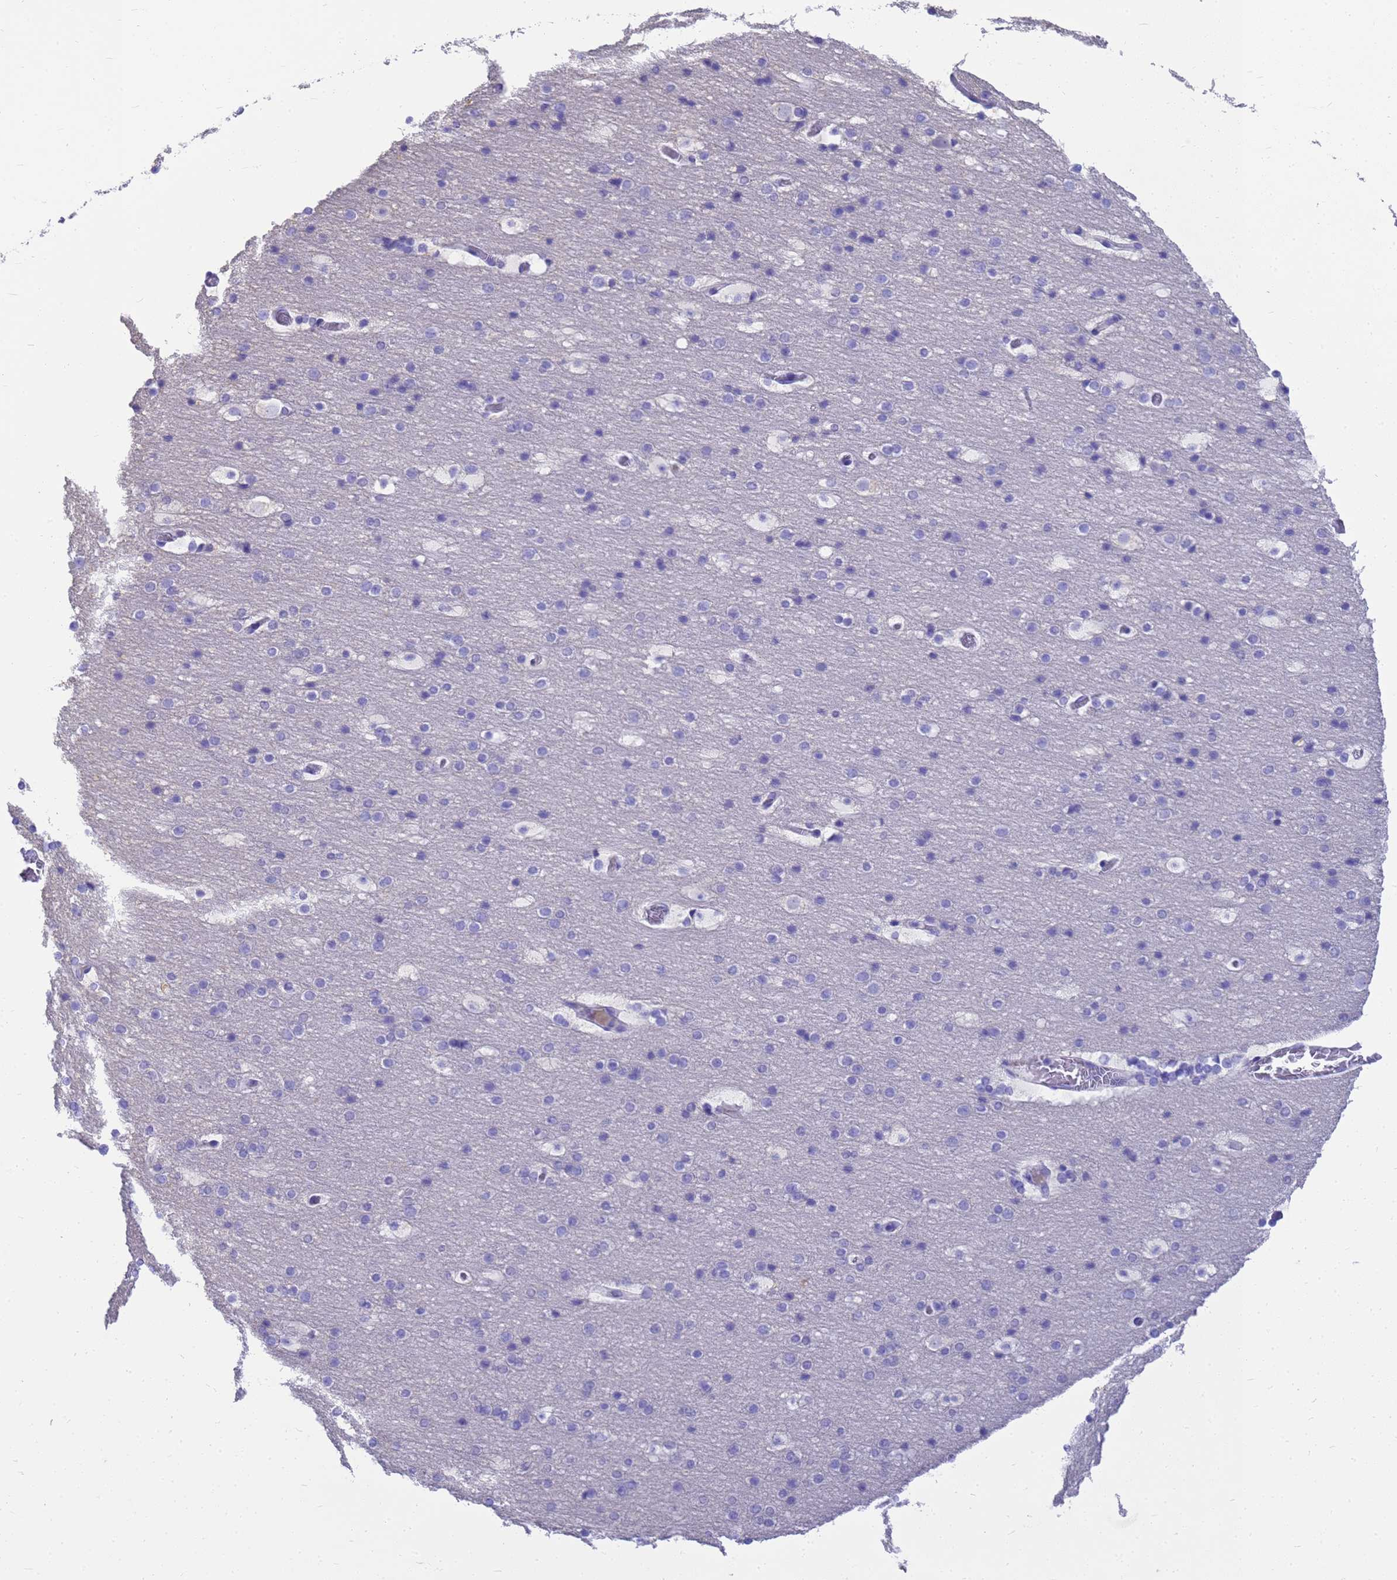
{"staining": {"intensity": "negative", "quantity": "none", "location": "none"}, "tissue": "cerebral cortex", "cell_type": "Endothelial cells", "image_type": "normal", "snomed": [{"axis": "morphology", "description": "Normal tissue, NOS"}, {"axis": "topography", "description": "Cerebral cortex"}], "caption": "An immunohistochemistry (IHC) micrograph of unremarkable cerebral cortex is shown. There is no staining in endothelial cells of cerebral cortex. (DAB (3,3'-diaminobenzidine) immunohistochemistry (IHC) with hematoxylin counter stain).", "gene": "MS4A13", "patient": {"sex": "male", "age": 57}}